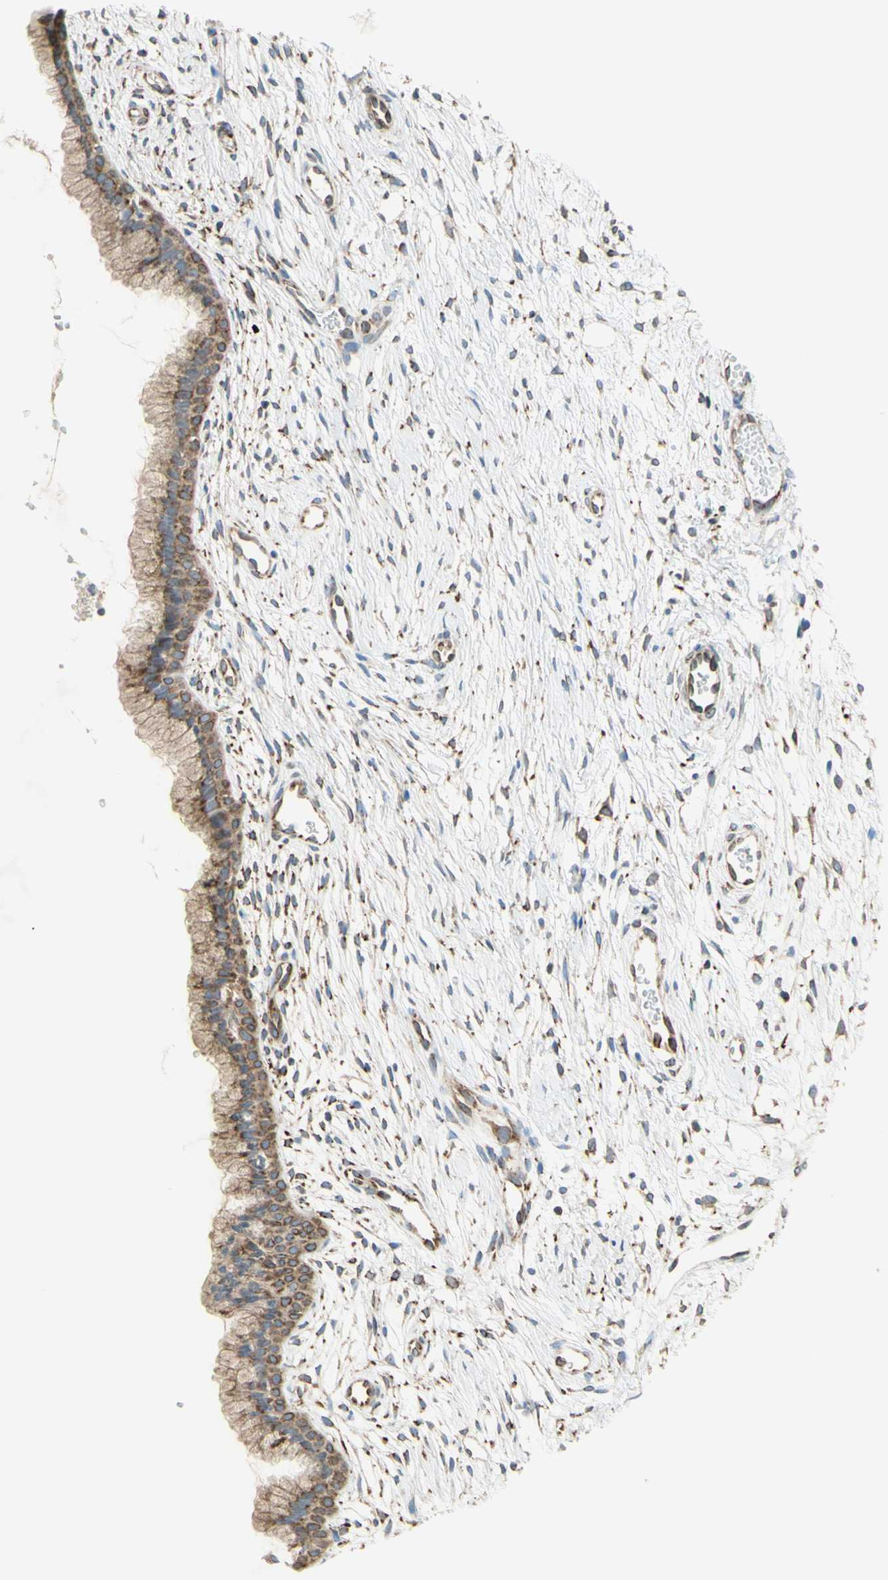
{"staining": {"intensity": "moderate", "quantity": ">75%", "location": "cytoplasmic/membranous,nuclear"}, "tissue": "cervix", "cell_type": "Glandular cells", "image_type": "normal", "snomed": [{"axis": "morphology", "description": "Normal tissue, NOS"}, {"axis": "topography", "description": "Cervix"}], "caption": "About >75% of glandular cells in normal cervix exhibit moderate cytoplasmic/membranous,nuclear protein staining as visualized by brown immunohistochemical staining.", "gene": "TRAF2", "patient": {"sex": "female", "age": 65}}